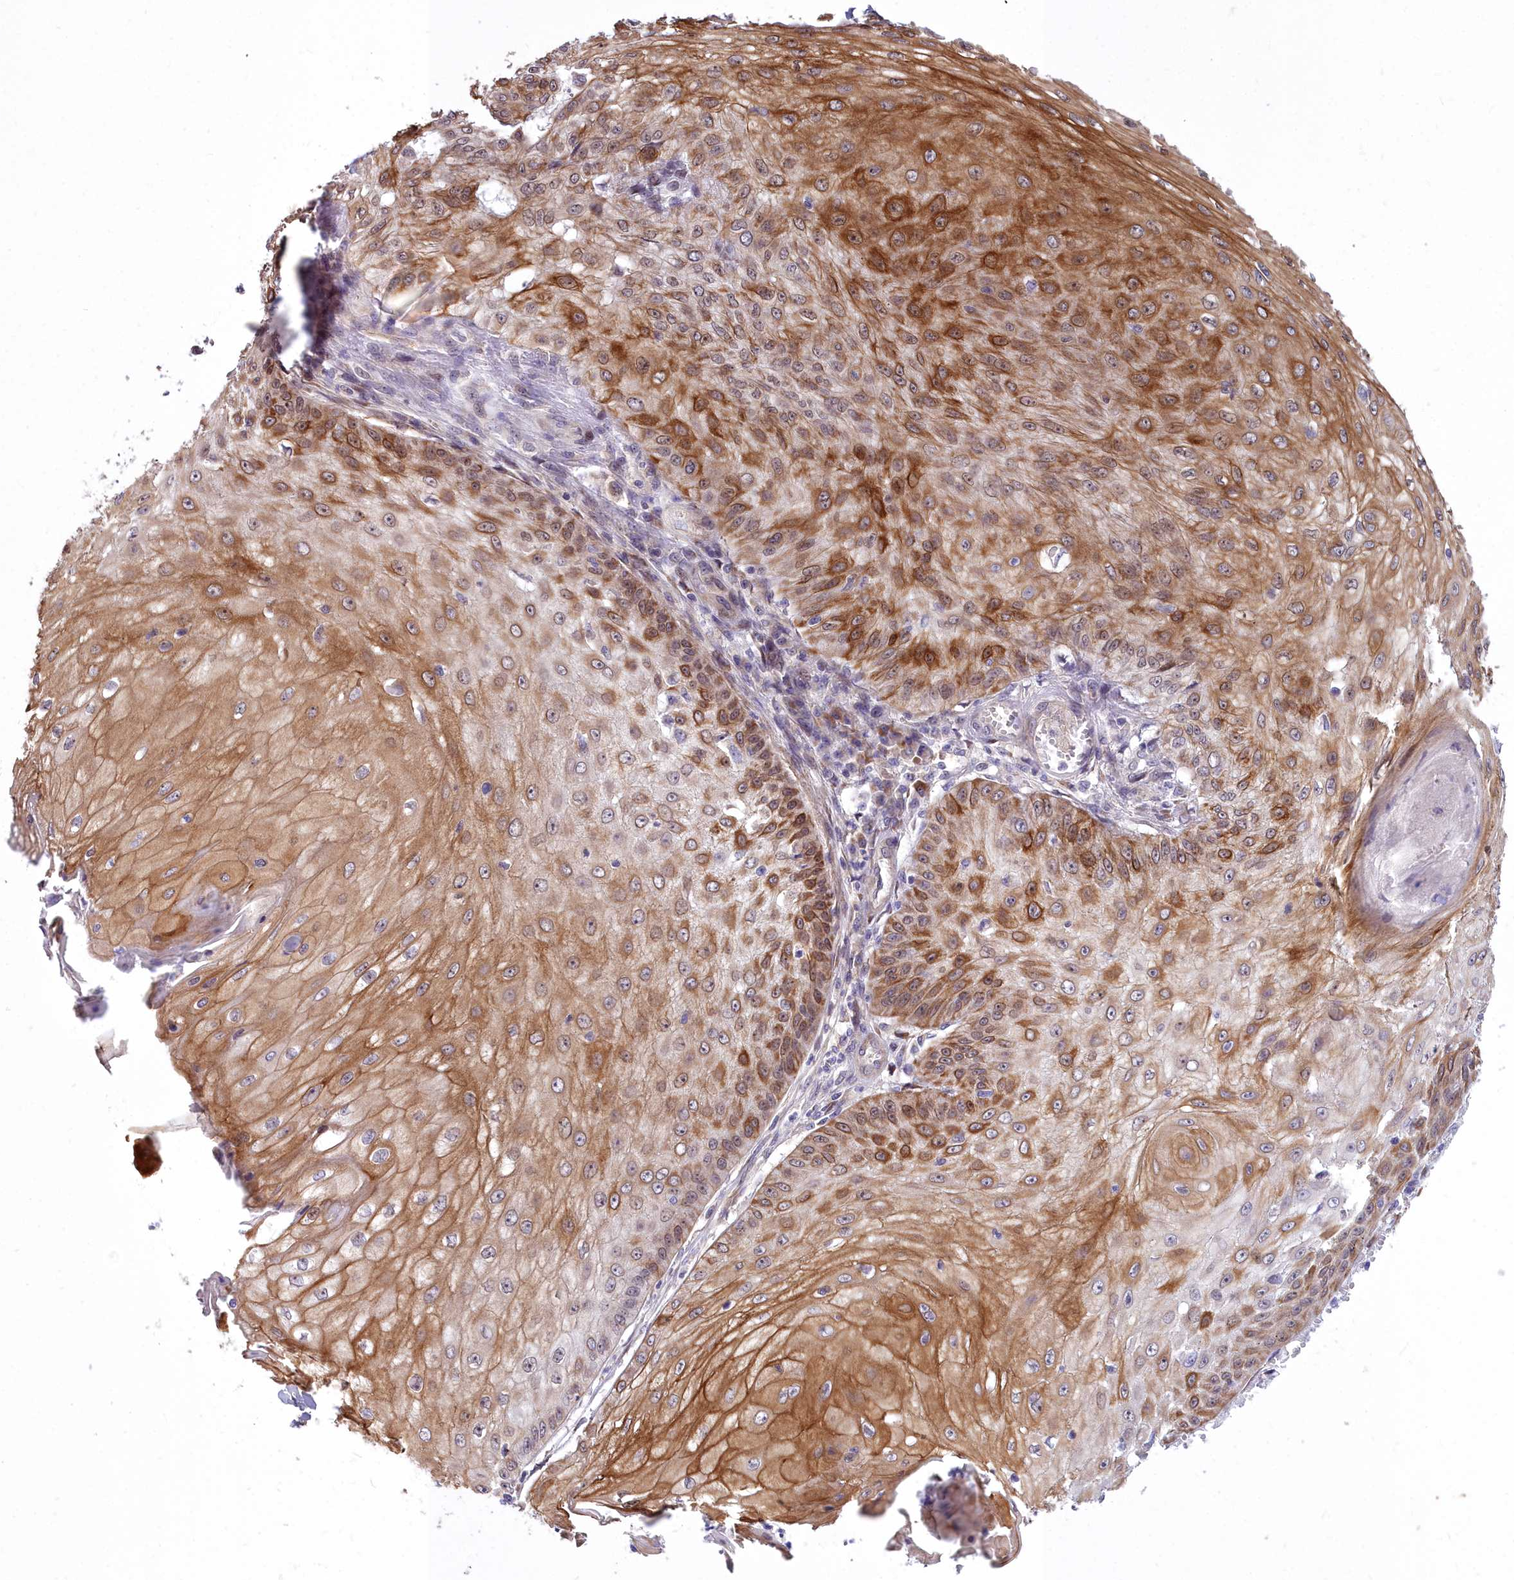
{"staining": {"intensity": "moderate", "quantity": ">75%", "location": "cytoplasmic/membranous,nuclear"}, "tissue": "skin cancer", "cell_type": "Tumor cells", "image_type": "cancer", "snomed": [{"axis": "morphology", "description": "Squamous cell carcinoma, NOS"}, {"axis": "topography", "description": "Skin"}], "caption": "About >75% of tumor cells in squamous cell carcinoma (skin) show moderate cytoplasmic/membranous and nuclear protein expression as visualized by brown immunohistochemical staining.", "gene": "ABCB8", "patient": {"sex": "male", "age": 70}}